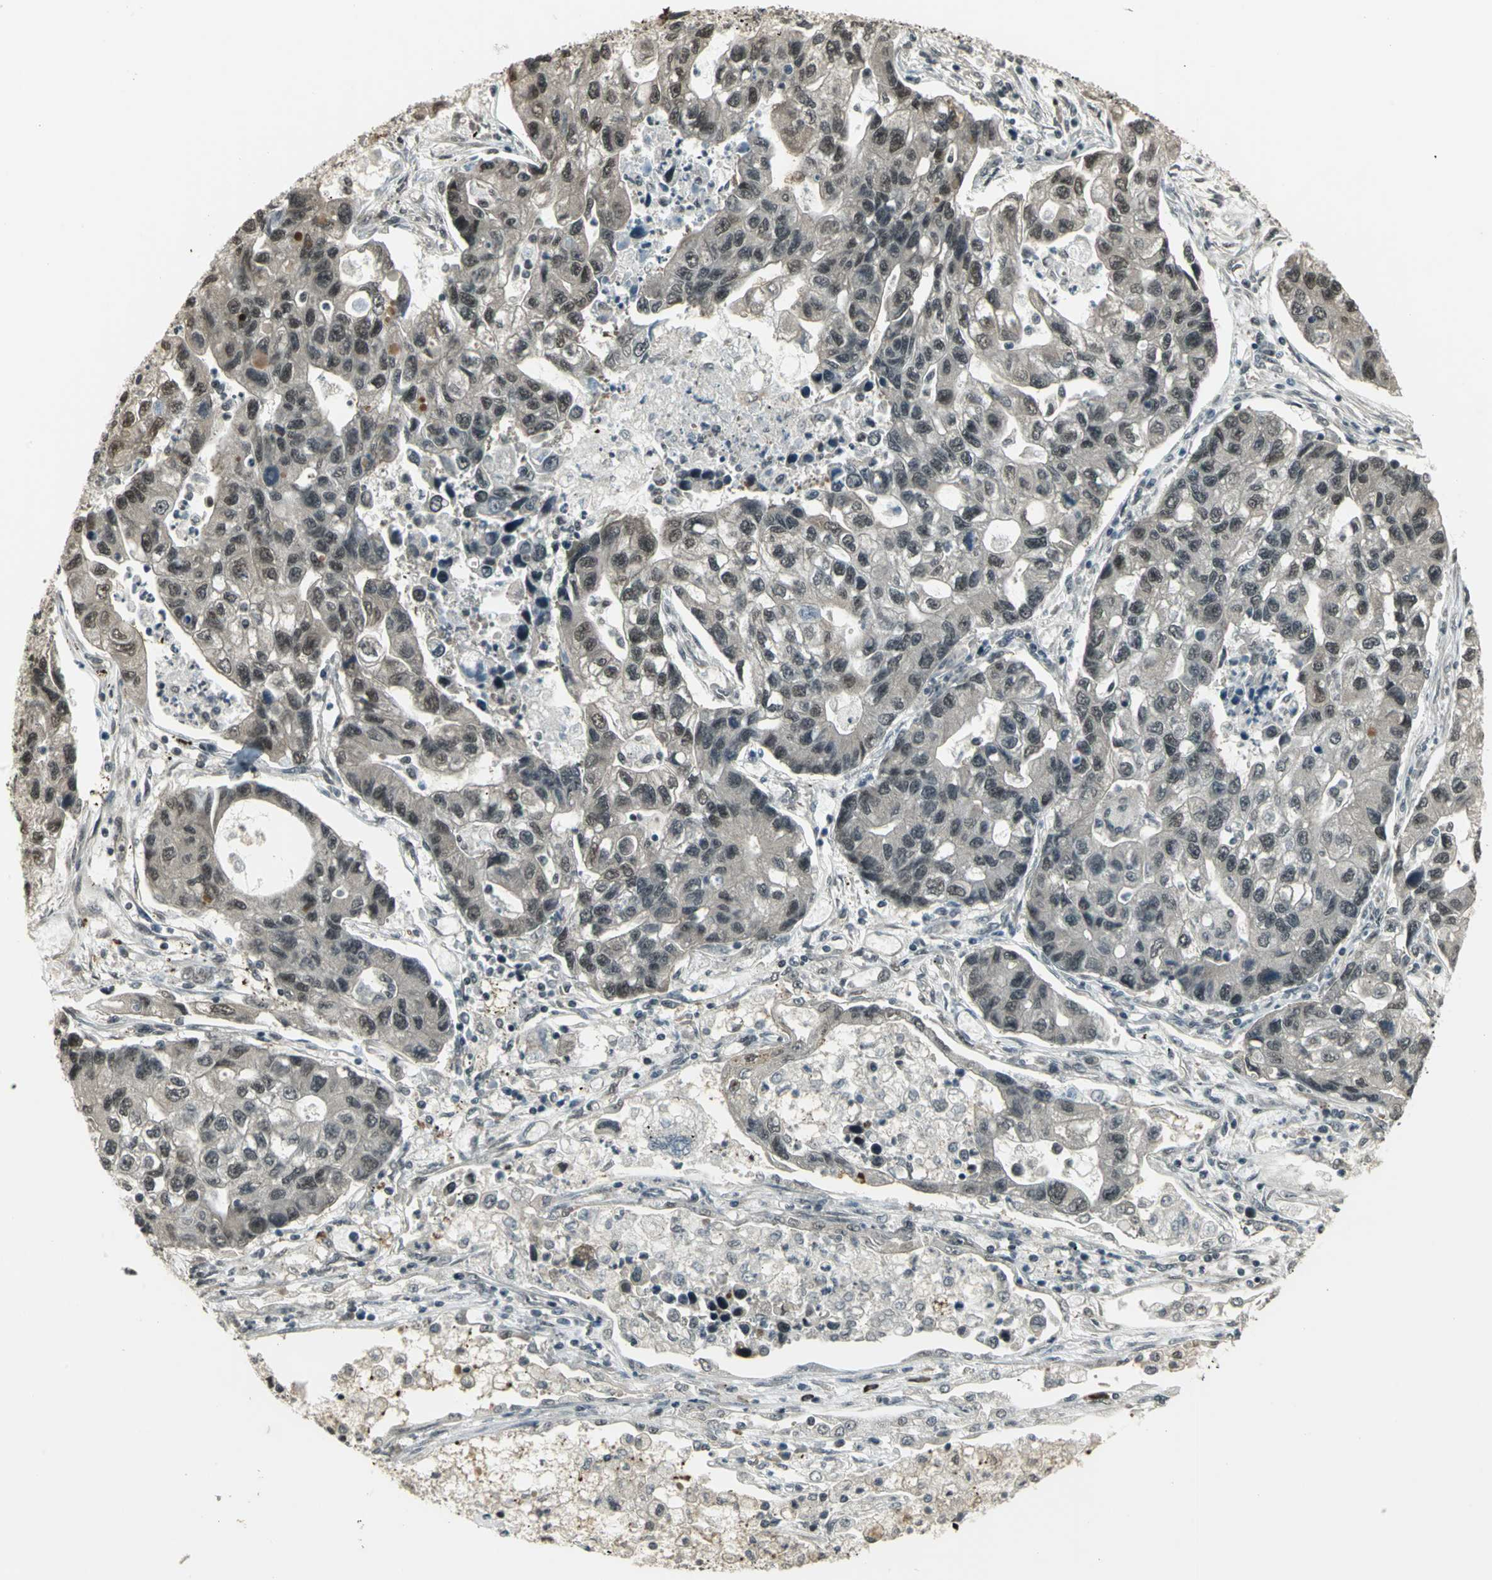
{"staining": {"intensity": "weak", "quantity": ">75%", "location": "cytoplasmic/membranous,nuclear"}, "tissue": "lung cancer", "cell_type": "Tumor cells", "image_type": "cancer", "snomed": [{"axis": "morphology", "description": "Adenocarcinoma, NOS"}, {"axis": "topography", "description": "Lung"}], "caption": "The immunohistochemical stain highlights weak cytoplasmic/membranous and nuclear staining in tumor cells of lung cancer (adenocarcinoma) tissue. (DAB (3,3'-diaminobenzidine) IHC, brown staining for protein, blue staining for nuclei).", "gene": "CDC34", "patient": {"sex": "female", "age": 51}}